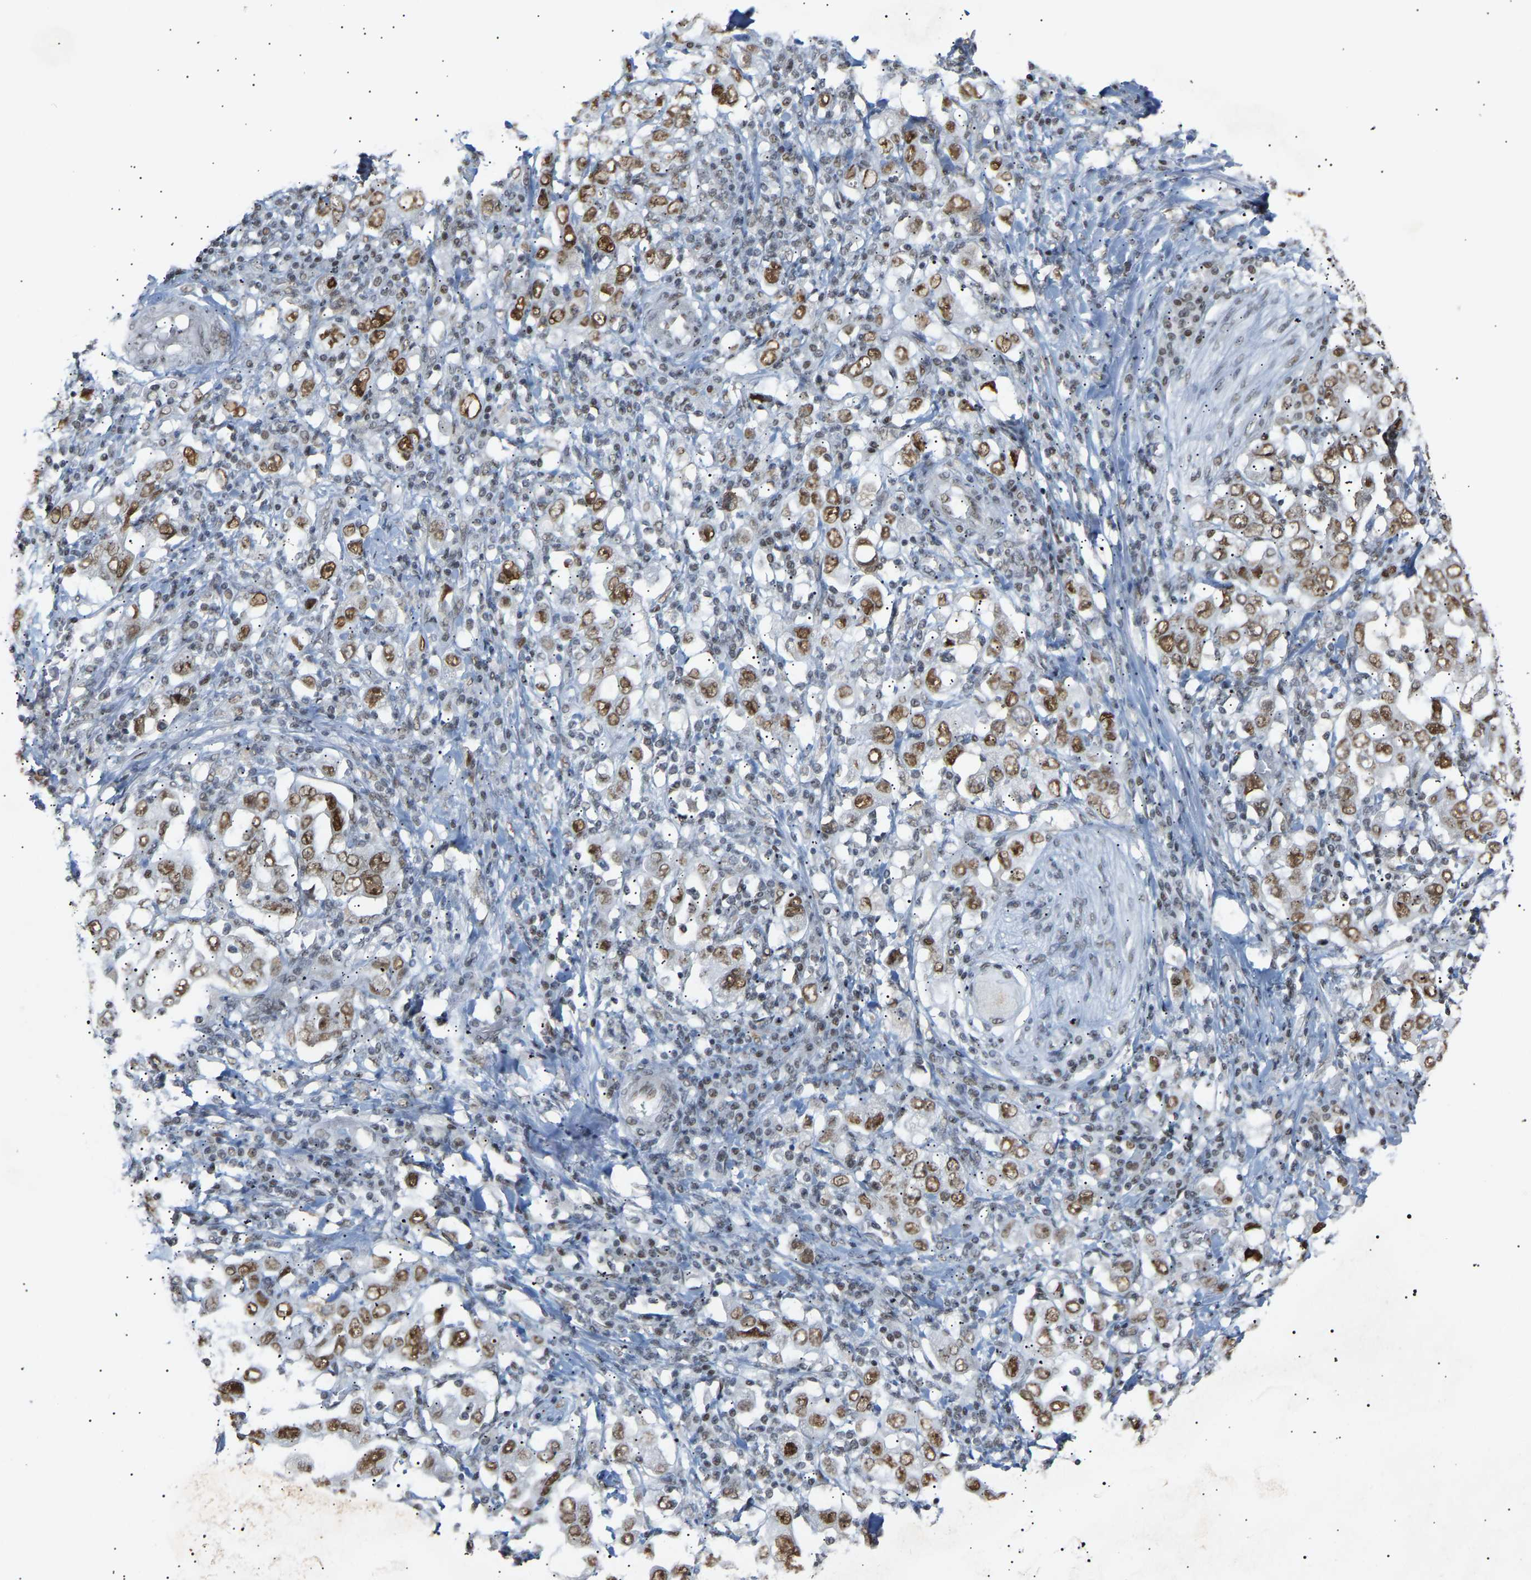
{"staining": {"intensity": "strong", "quantity": ">75%", "location": "nuclear"}, "tissue": "stomach cancer", "cell_type": "Tumor cells", "image_type": "cancer", "snomed": [{"axis": "morphology", "description": "Adenocarcinoma, NOS"}, {"axis": "topography", "description": "Stomach, upper"}], "caption": "An image of stomach cancer stained for a protein exhibits strong nuclear brown staining in tumor cells.", "gene": "NELFB", "patient": {"sex": "male", "age": 62}}